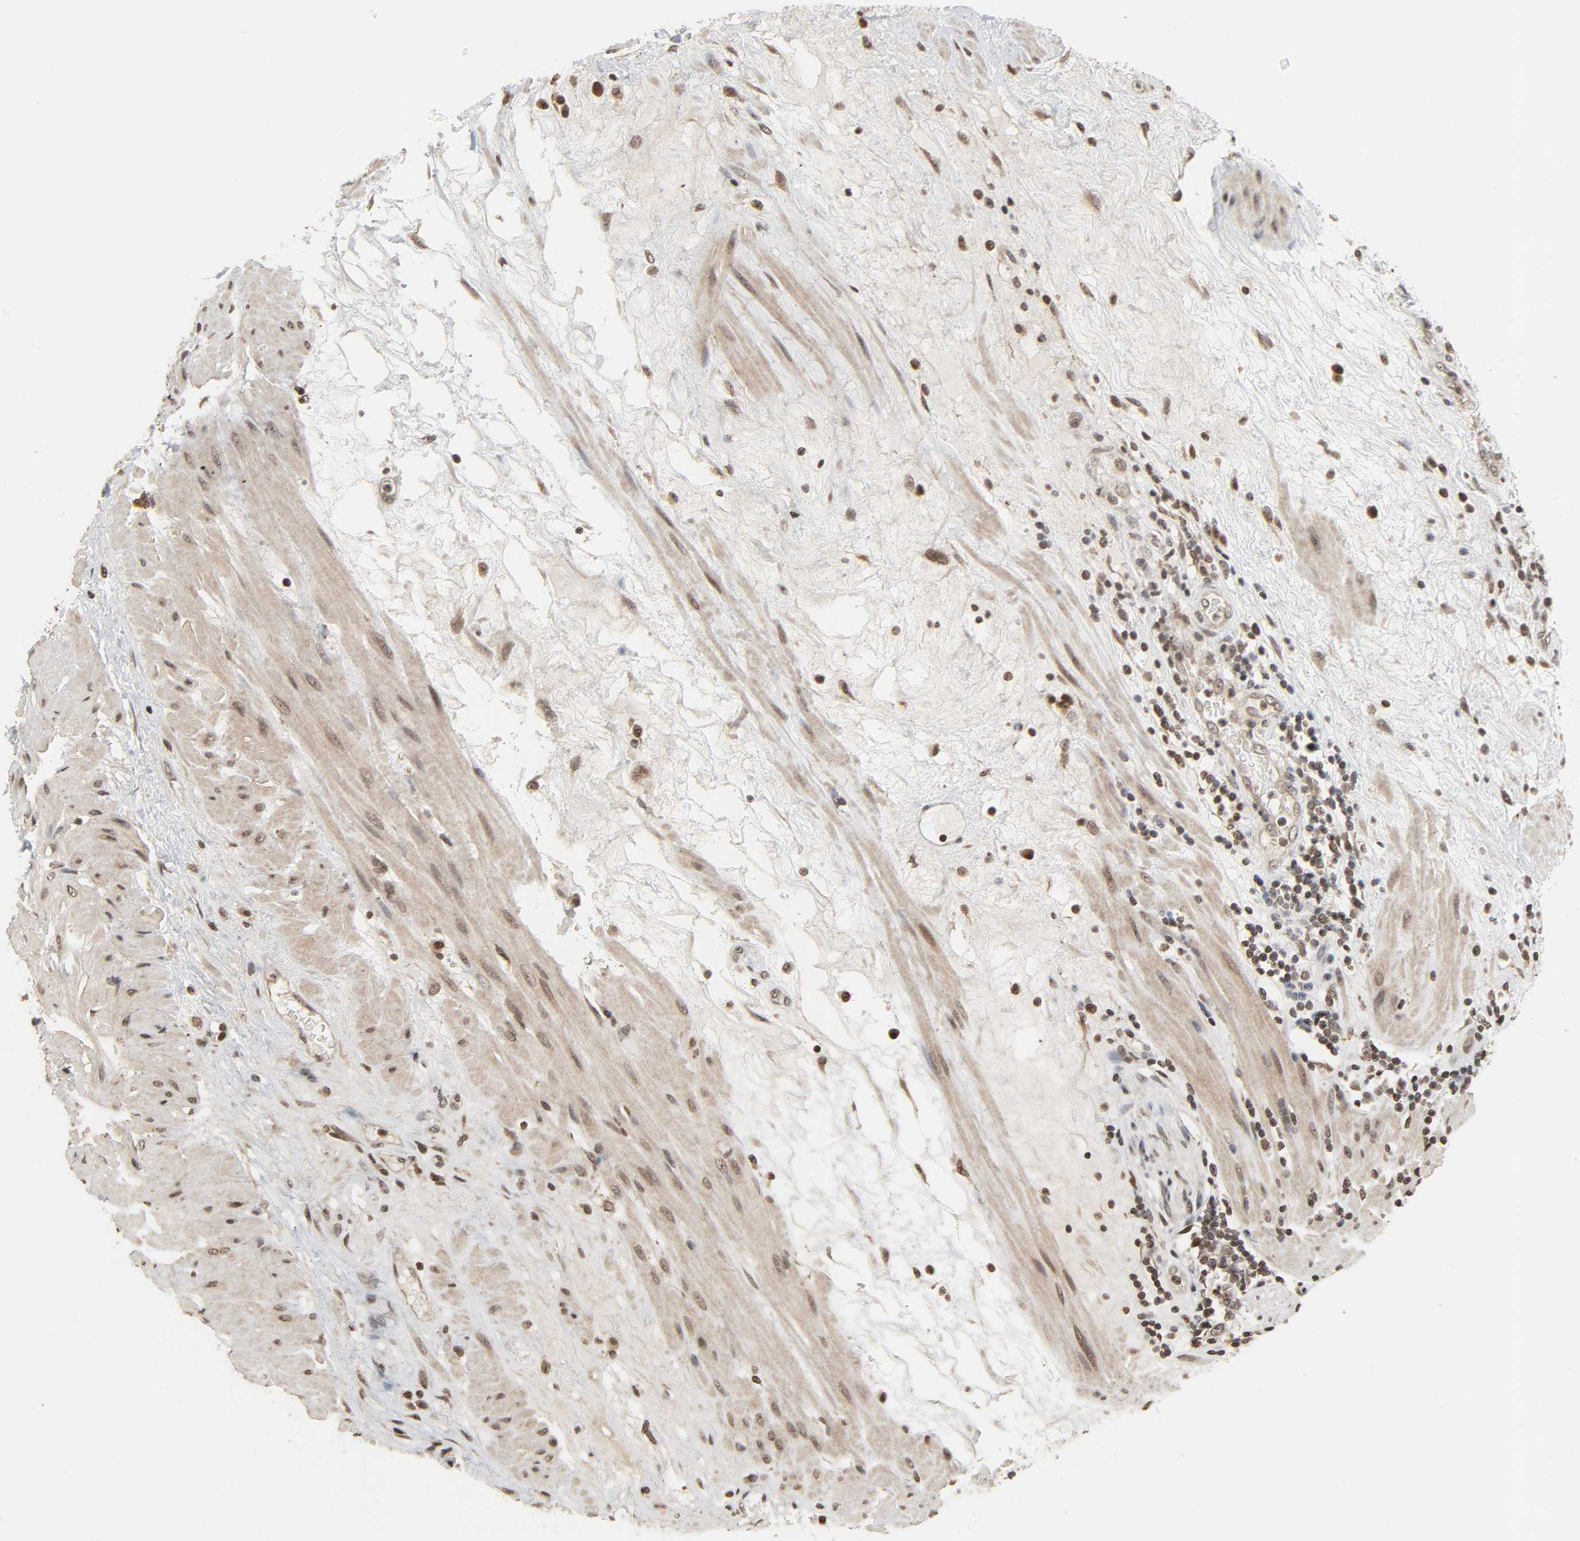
{"staining": {"intensity": "weak", "quantity": ">75%", "location": "cytoplasmic/membranous"}, "tissue": "seminal vesicle", "cell_type": "Glandular cells", "image_type": "normal", "snomed": [{"axis": "morphology", "description": "Normal tissue, NOS"}, {"axis": "topography", "description": "Seminal veicle"}], "caption": "This image displays immunohistochemistry staining of benign seminal vesicle, with low weak cytoplasmic/membranous staining in approximately >75% of glandular cells.", "gene": "XRCC1", "patient": {"sex": "male", "age": 61}}